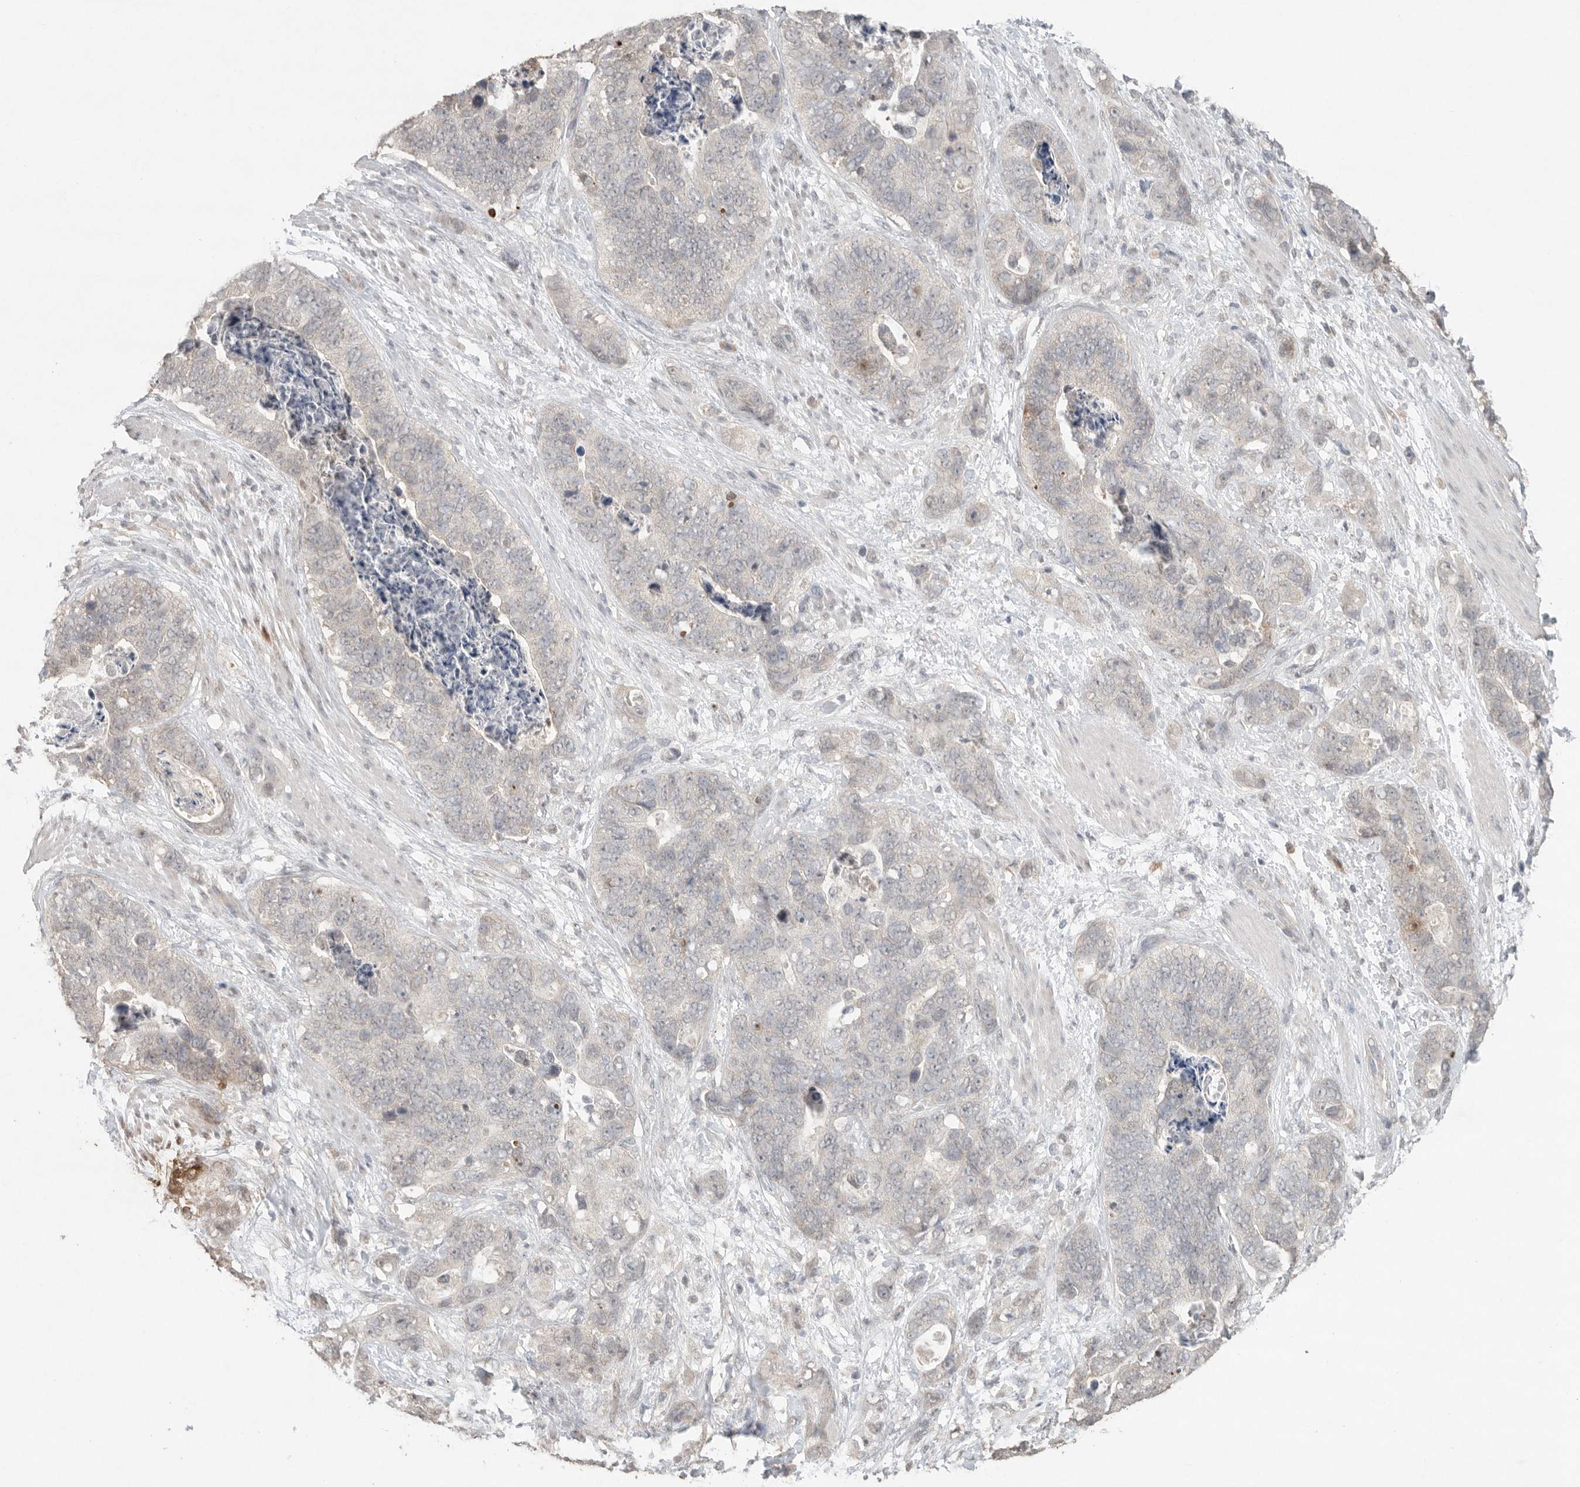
{"staining": {"intensity": "negative", "quantity": "none", "location": "none"}, "tissue": "stomach cancer", "cell_type": "Tumor cells", "image_type": "cancer", "snomed": [{"axis": "morphology", "description": "Normal tissue, NOS"}, {"axis": "morphology", "description": "Adenocarcinoma, NOS"}, {"axis": "topography", "description": "Stomach"}], "caption": "DAB (3,3'-diaminobenzidine) immunohistochemical staining of stomach cancer (adenocarcinoma) shows no significant staining in tumor cells. The staining was performed using DAB (3,3'-diaminobenzidine) to visualize the protein expression in brown, while the nuclei were stained in blue with hematoxylin (Magnification: 20x).", "gene": "KLK5", "patient": {"sex": "female", "age": 89}}